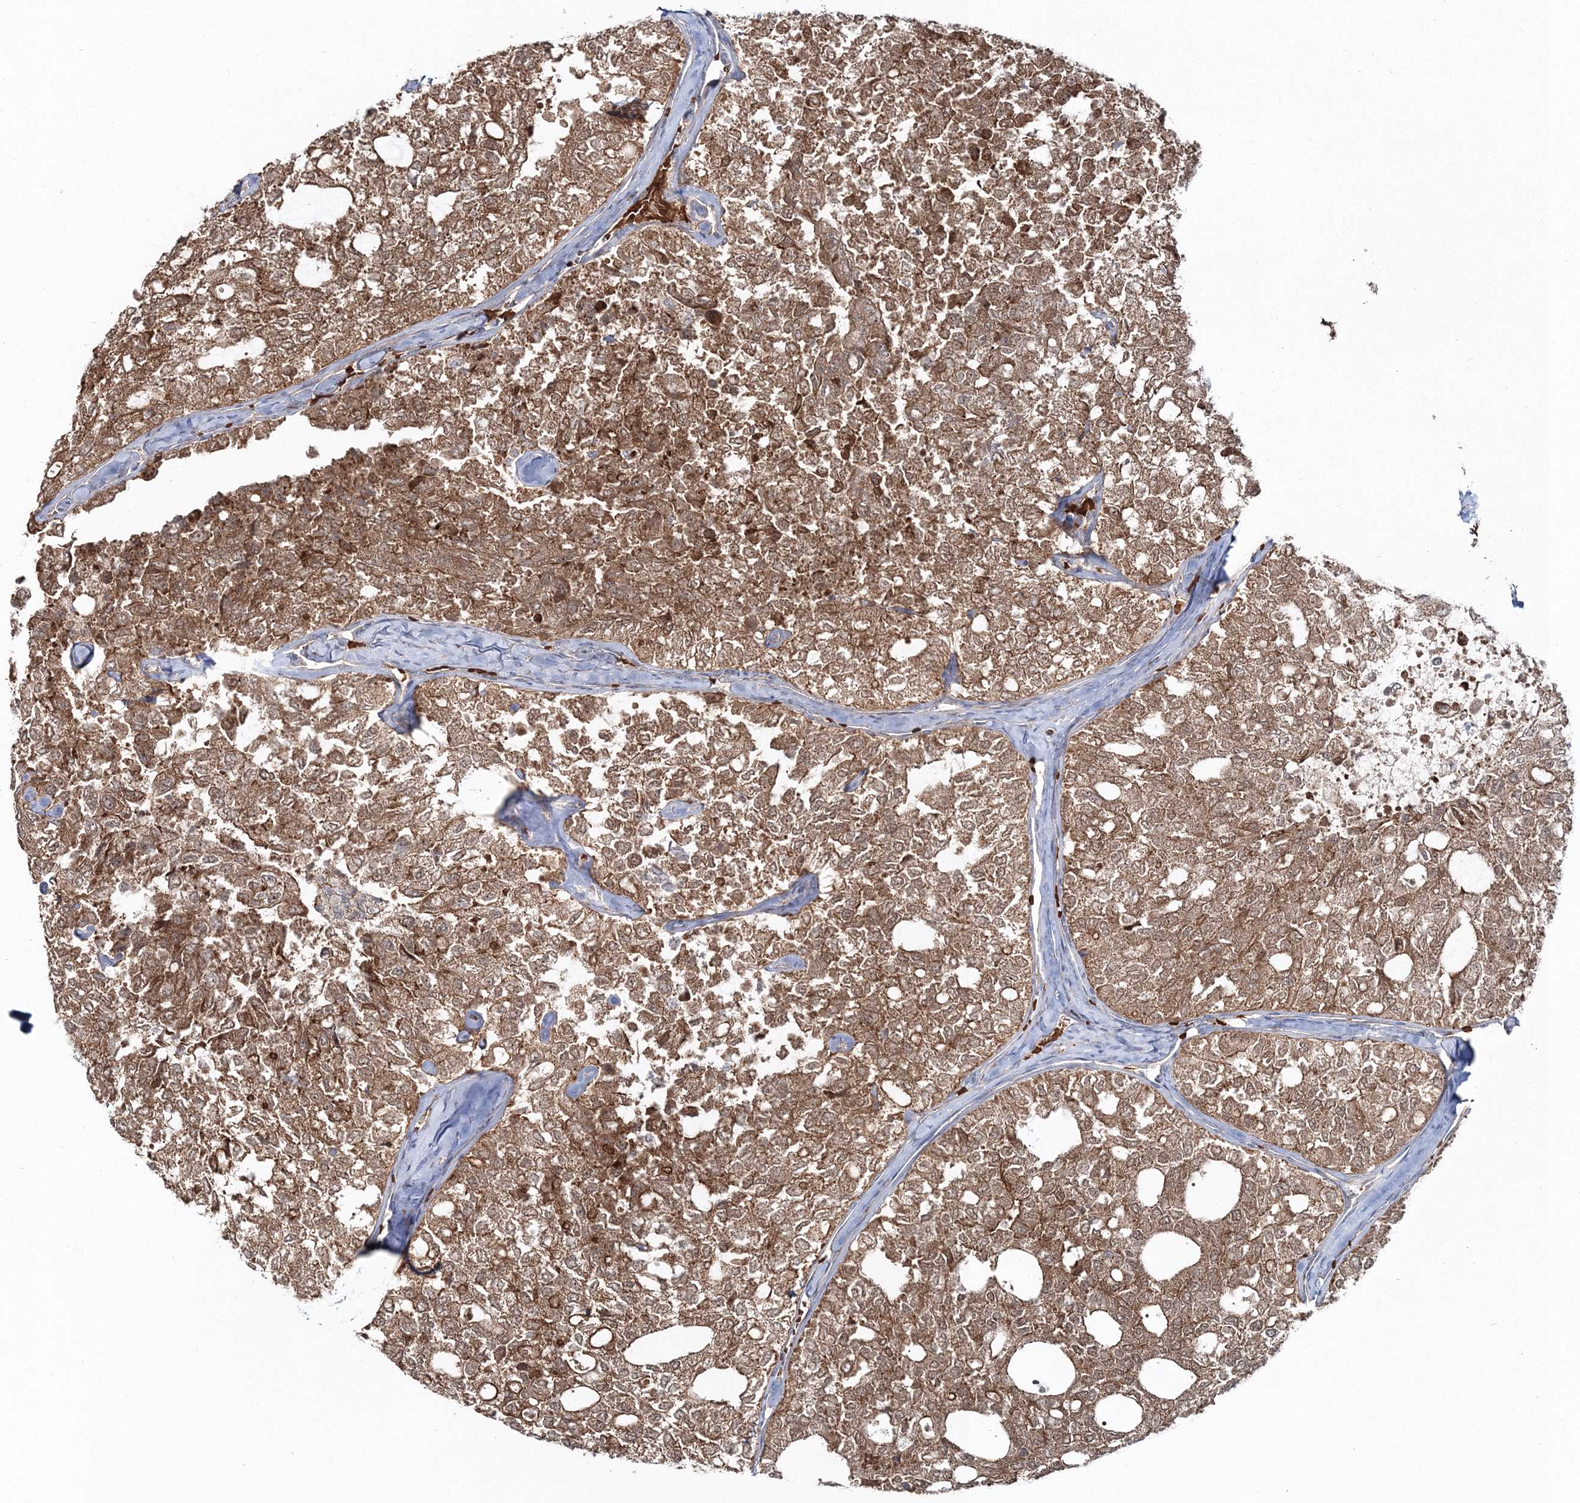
{"staining": {"intensity": "moderate", "quantity": ">75%", "location": "cytoplasmic/membranous"}, "tissue": "thyroid cancer", "cell_type": "Tumor cells", "image_type": "cancer", "snomed": [{"axis": "morphology", "description": "Follicular adenoma carcinoma, NOS"}, {"axis": "topography", "description": "Thyroid gland"}], "caption": "Brown immunohistochemical staining in human thyroid cancer (follicular adenoma carcinoma) shows moderate cytoplasmic/membranous expression in about >75% of tumor cells. The protein is stained brown, and the nuclei are stained in blue (DAB (3,3'-diaminobenzidine) IHC with brightfield microscopy, high magnification).", "gene": "PCBD2", "patient": {"sex": "male", "age": 75}}